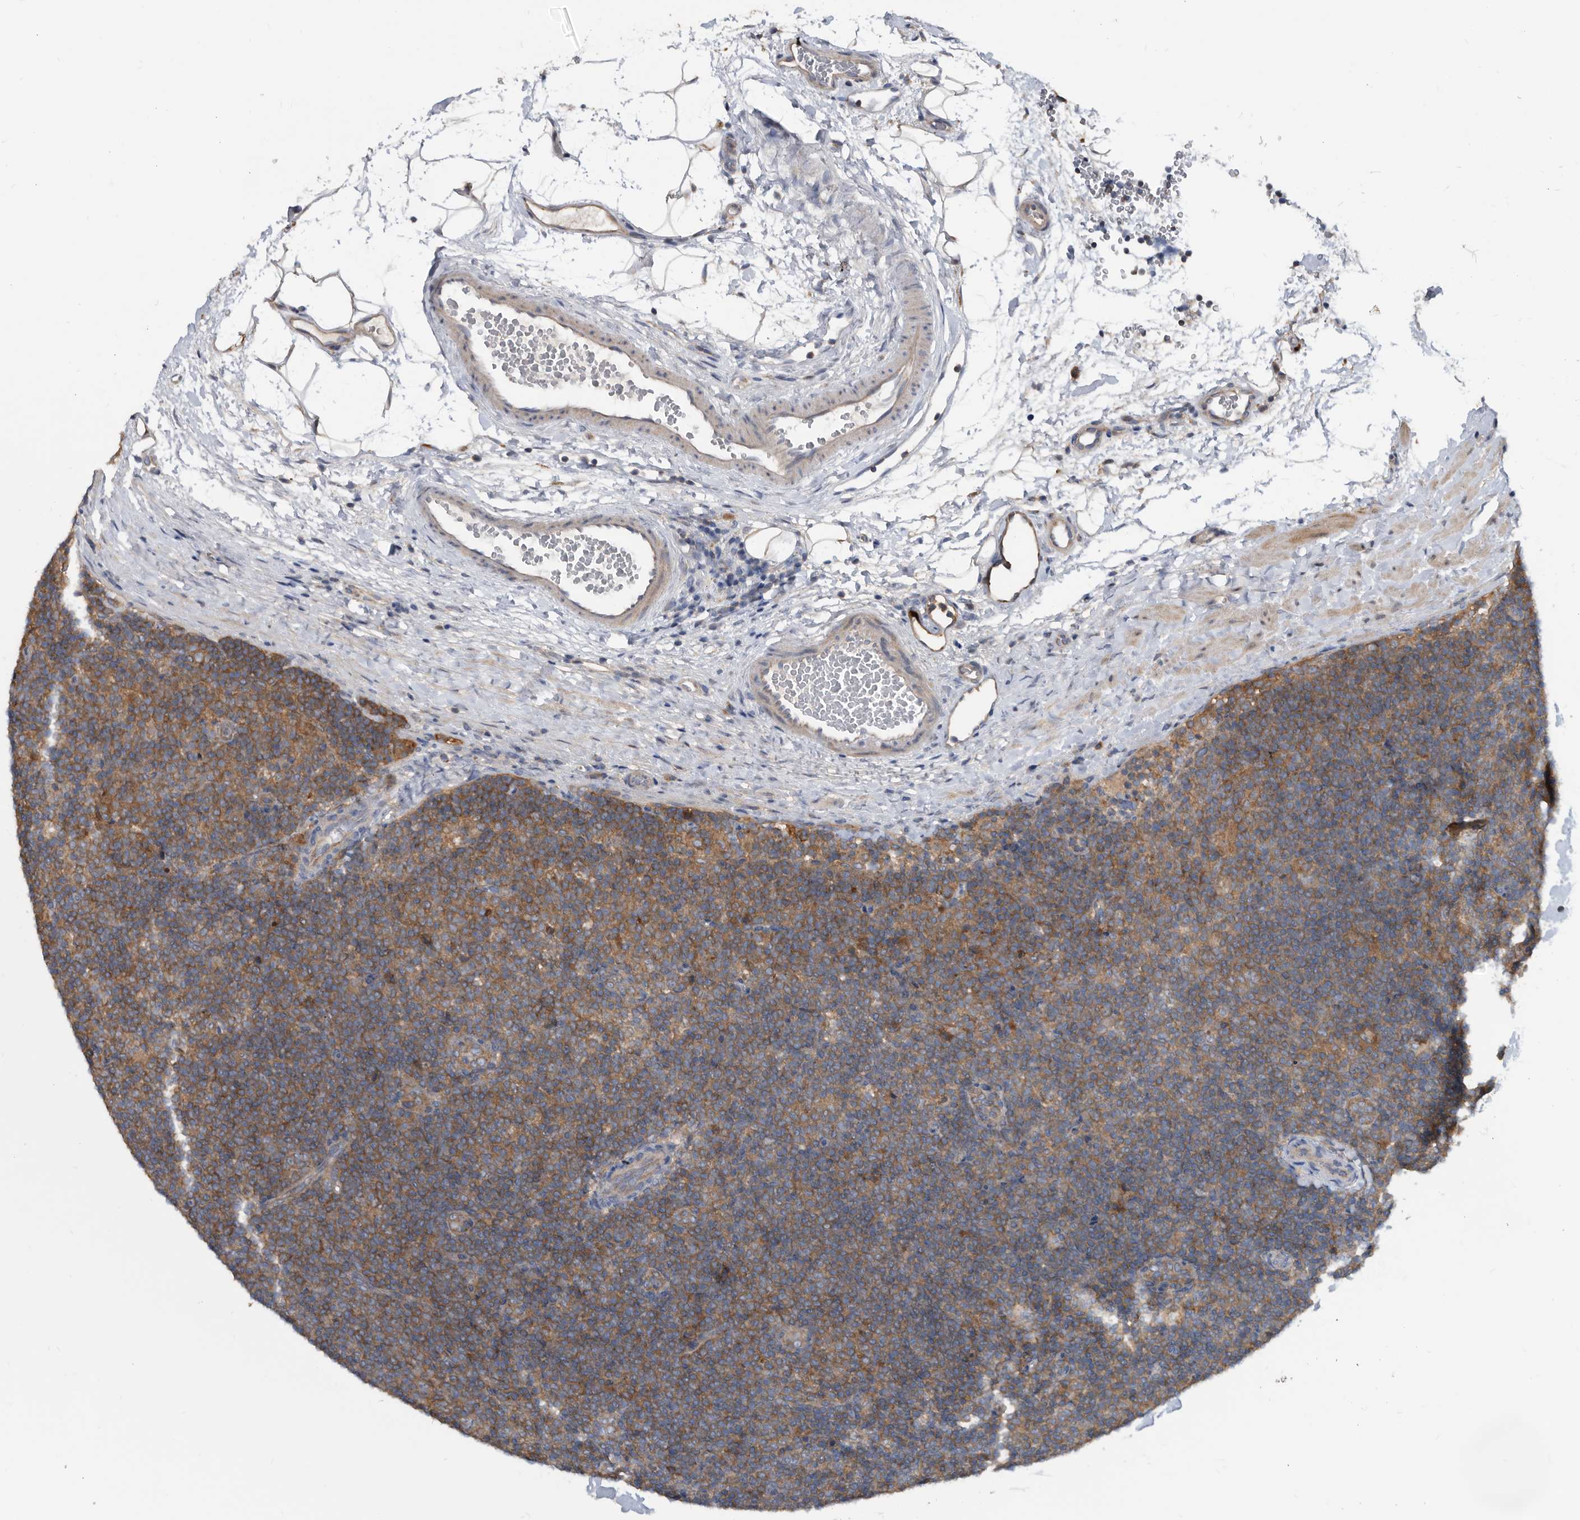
{"staining": {"intensity": "weak", "quantity": ">75%", "location": "cytoplasmic/membranous"}, "tissue": "lymphoma", "cell_type": "Tumor cells", "image_type": "cancer", "snomed": [{"axis": "morphology", "description": "Hodgkin's disease, NOS"}, {"axis": "topography", "description": "Lymph node"}], "caption": "Weak cytoplasmic/membranous staining is present in about >75% of tumor cells in lymphoma.", "gene": "APEH", "patient": {"sex": "female", "age": 57}}